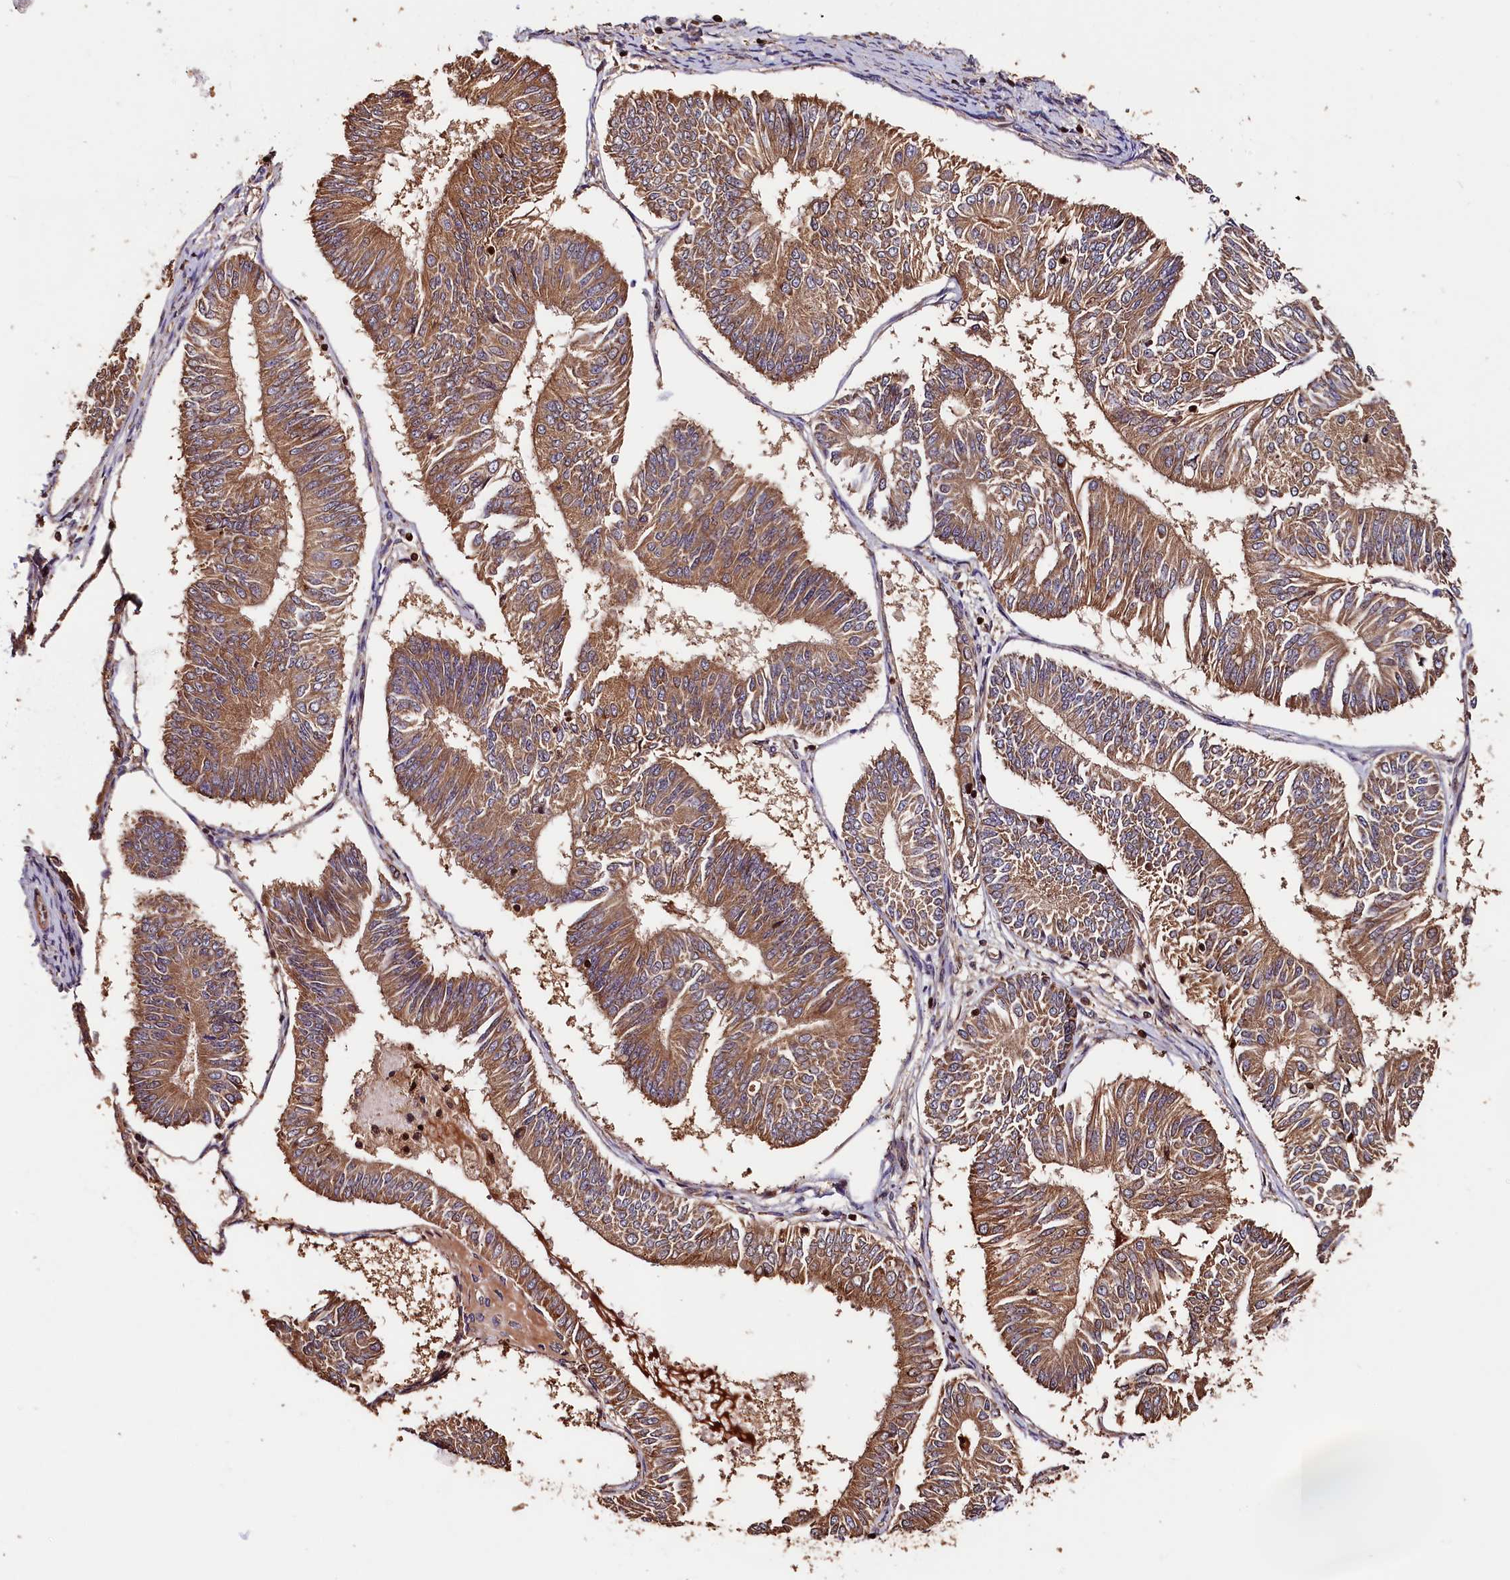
{"staining": {"intensity": "moderate", "quantity": ">75%", "location": "cytoplasmic/membranous"}, "tissue": "endometrial cancer", "cell_type": "Tumor cells", "image_type": "cancer", "snomed": [{"axis": "morphology", "description": "Adenocarcinoma, NOS"}, {"axis": "topography", "description": "Endometrium"}], "caption": "Human endometrial adenocarcinoma stained with a brown dye demonstrates moderate cytoplasmic/membranous positive expression in about >75% of tumor cells.", "gene": "HMOX2", "patient": {"sex": "female", "age": 58}}